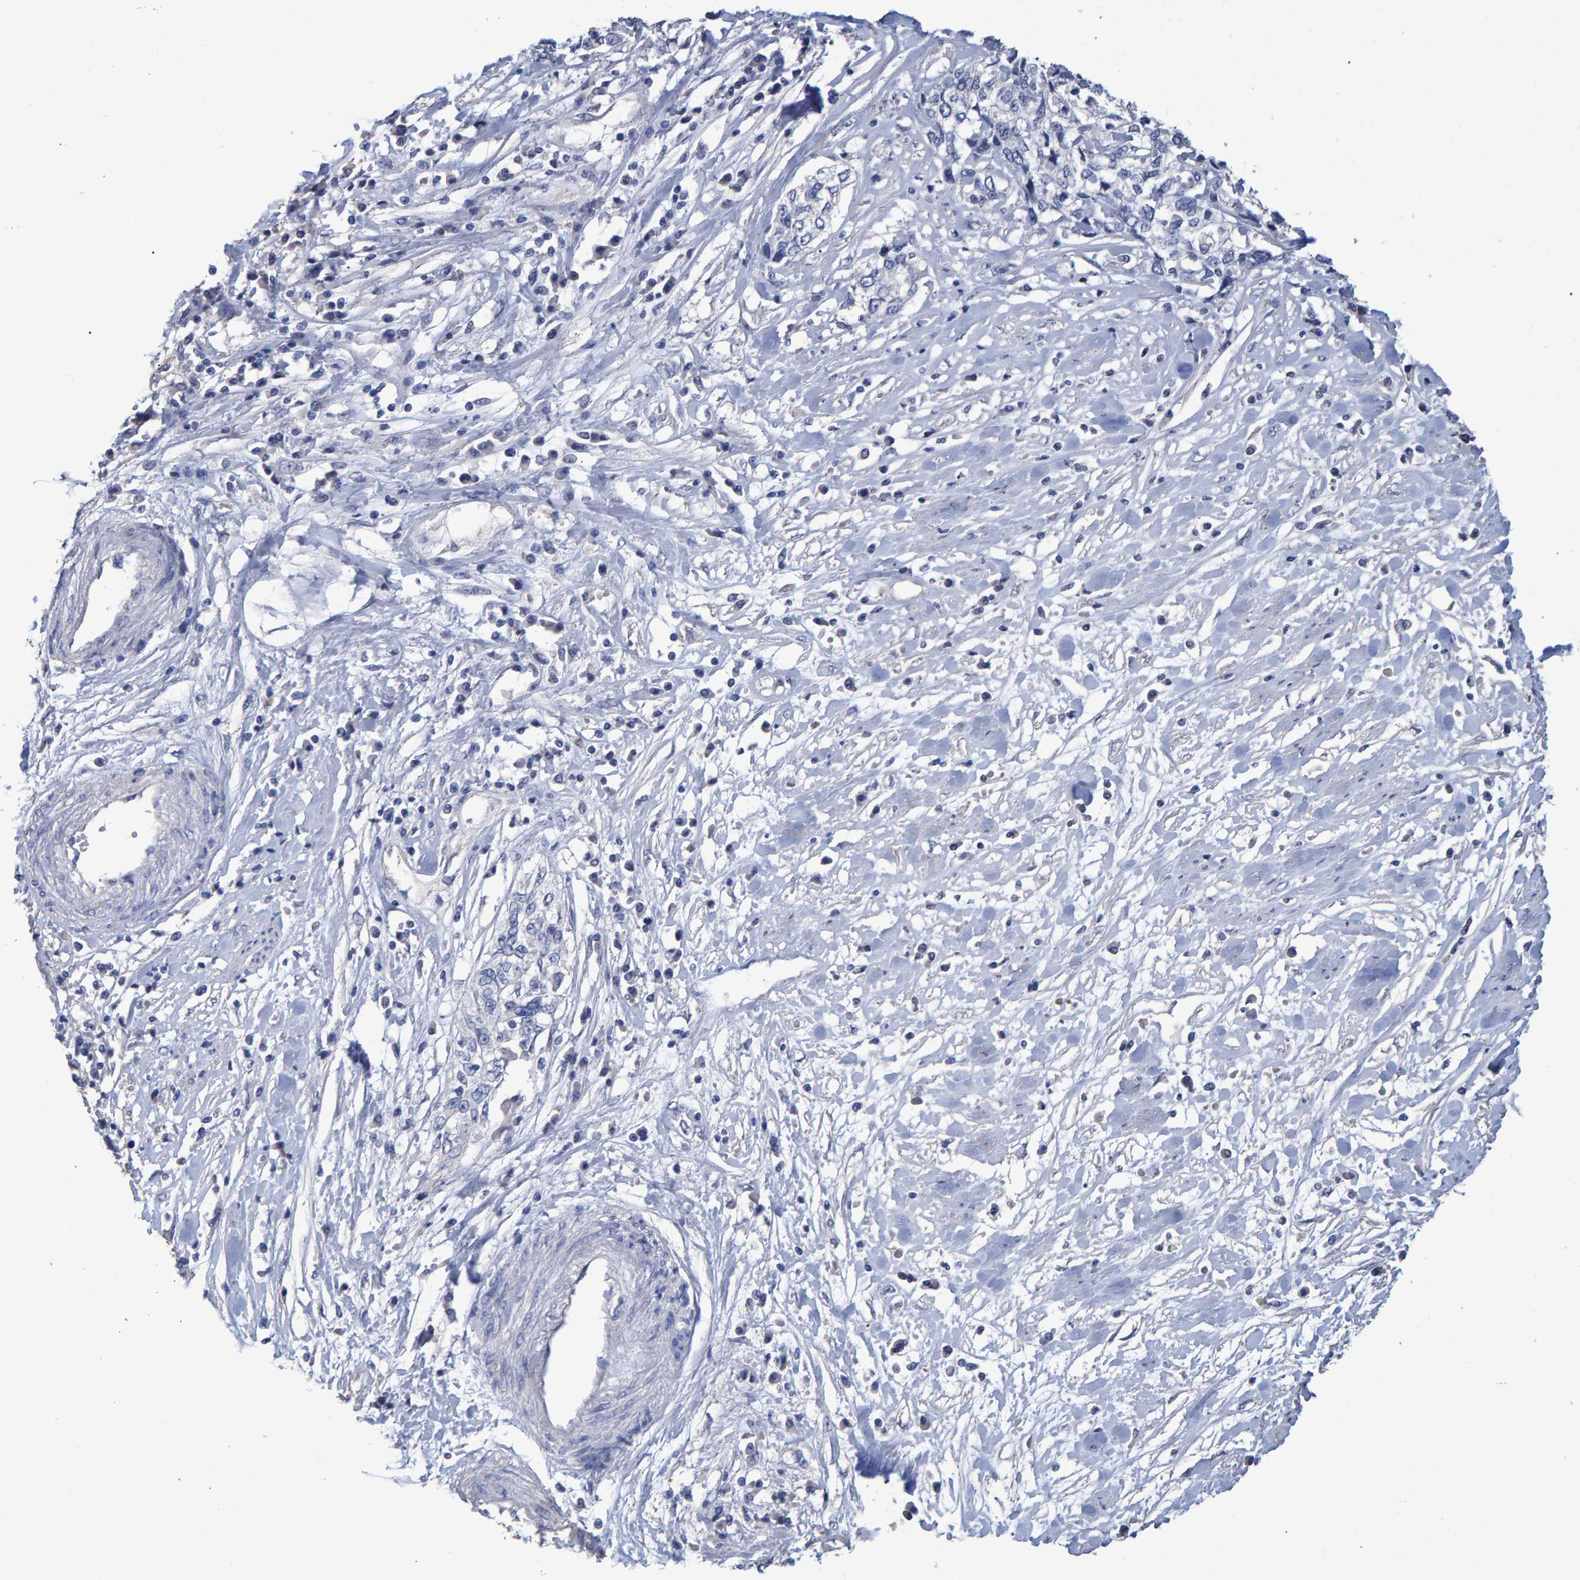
{"staining": {"intensity": "negative", "quantity": "none", "location": "none"}, "tissue": "cervical cancer", "cell_type": "Tumor cells", "image_type": "cancer", "snomed": [{"axis": "morphology", "description": "Squamous cell carcinoma, NOS"}, {"axis": "topography", "description": "Cervix"}], "caption": "An immunohistochemistry photomicrograph of squamous cell carcinoma (cervical) is shown. There is no staining in tumor cells of squamous cell carcinoma (cervical).", "gene": "HEMGN", "patient": {"sex": "female", "age": 57}}